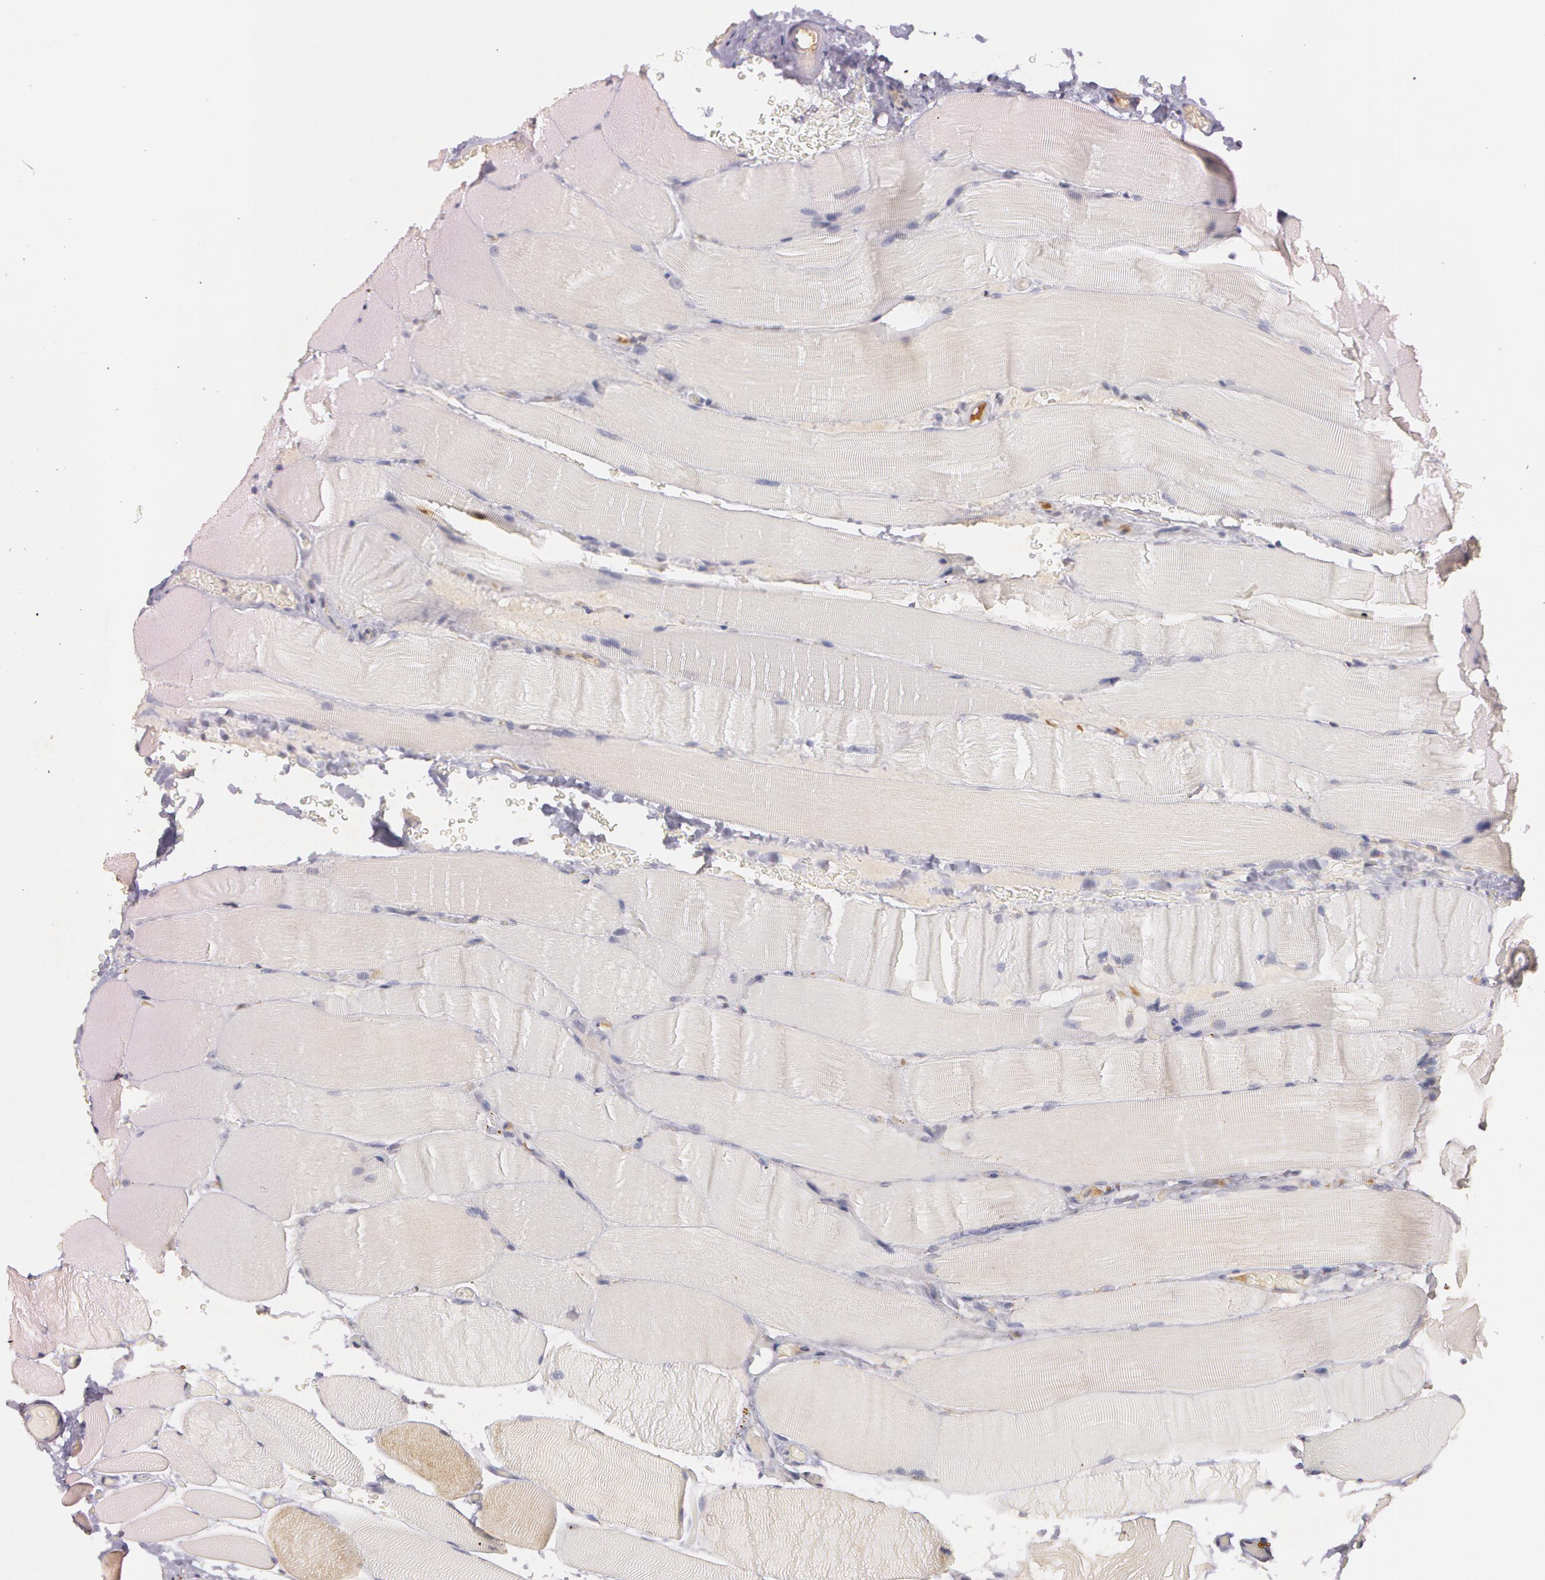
{"staining": {"intensity": "weak", "quantity": ">75%", "location": "cytoplasmic/membranous"}, "tissue": "parathyroid gland", "cell_type": "Glandular cells", "image_type": "normal", "snomed": [{"axis": "morphology", "description": "Normal tissue, NOS"}, {"axis": "topography", "description": "Skeletal muscle"}, {"axis": "topography", "description": "Parathyroid gland"}], "caption": "Immunohistochemical staining of normal human parathyroid gland shows >75% levels of weak cytoplasmic/membranous protein positivity in approximately >75% of glandular cells. (IHC, brightfield microscopy, high magnification).", "gene": "MXRA5", "patient": {"sex": "female", "age": 37}}